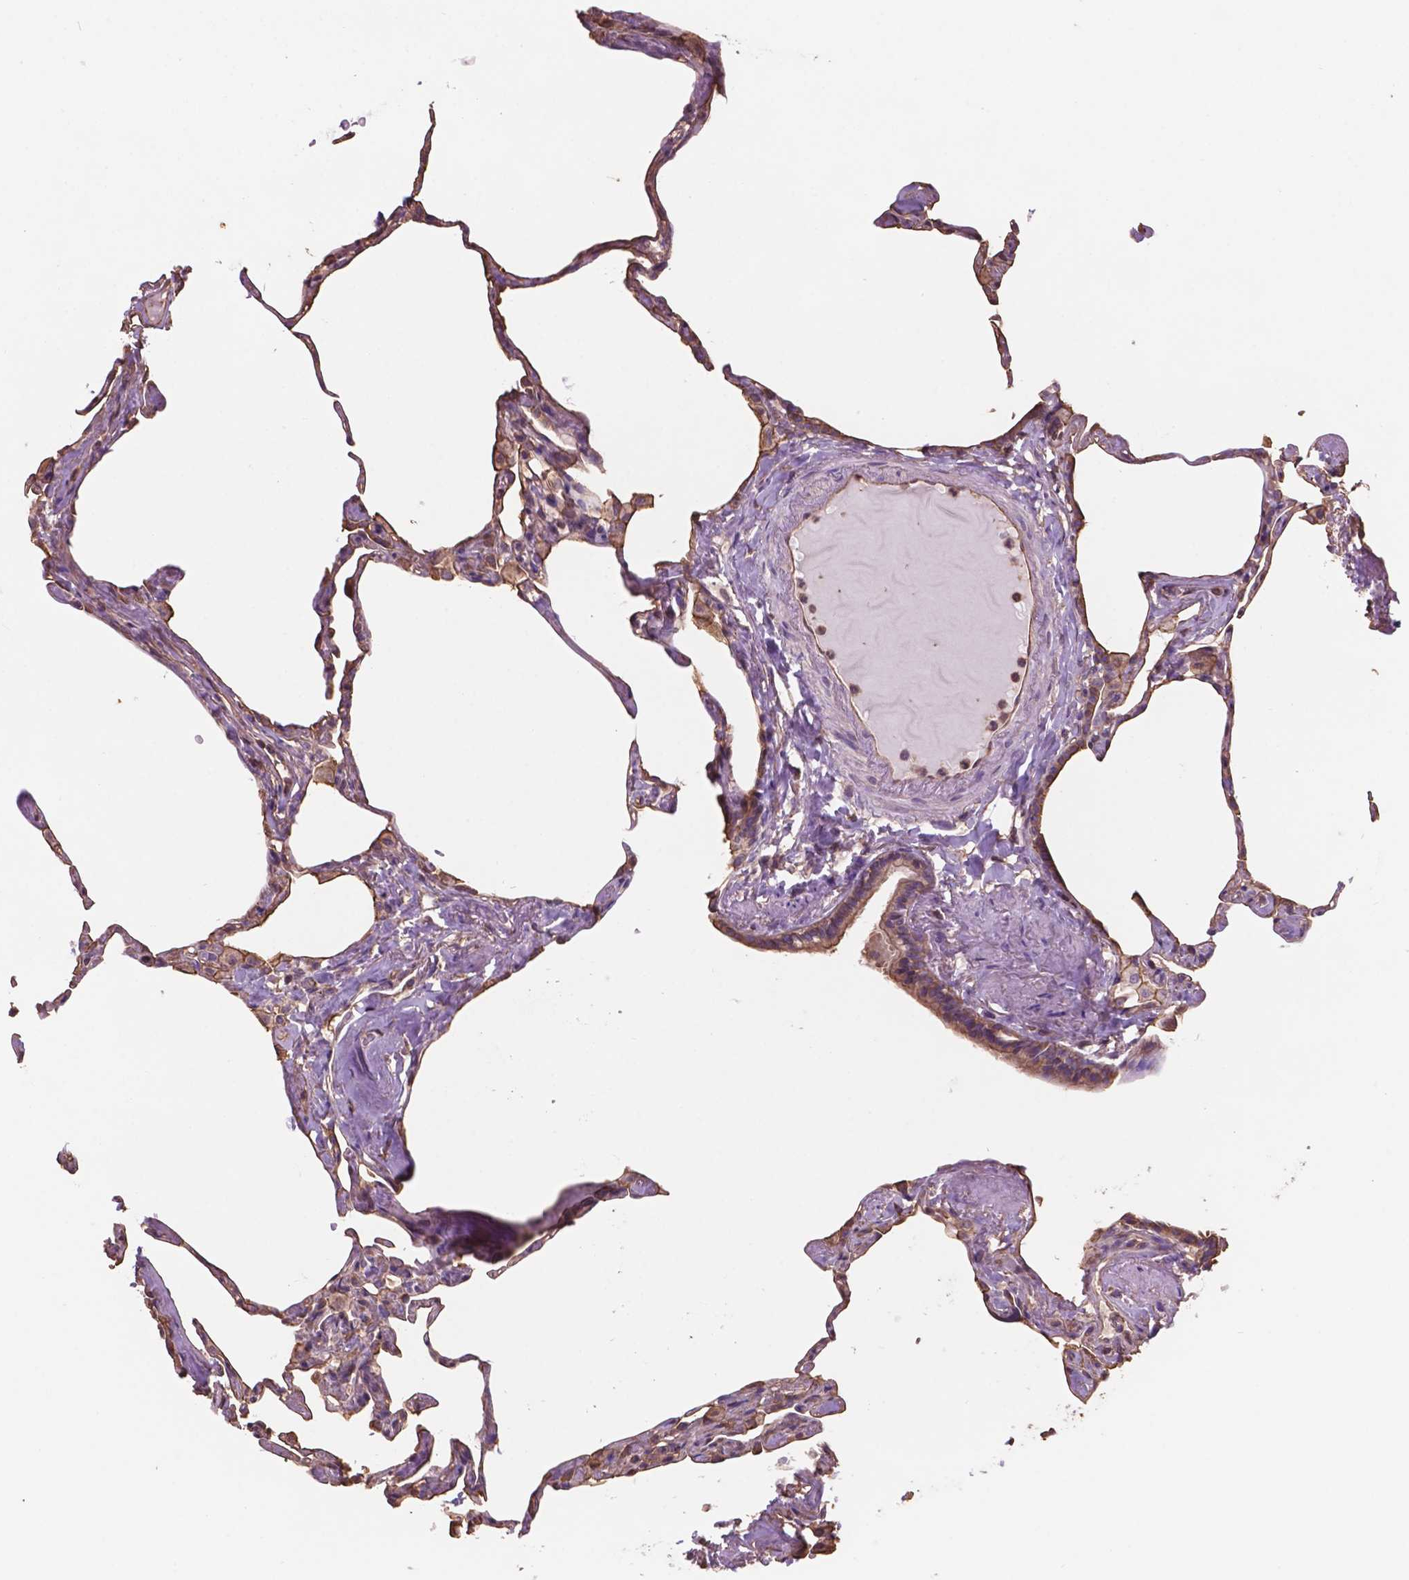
{"staining": {"intensity": "moderate", "quantity": ">75%", "location": "cytoplasmic/membranous"}, "tissue": "lung", "cell_type": "Alveolar cells", "image_type": "normal", "snomed": [{"axis": "morphology", "description": "Normal tissue, NOS"}, {"axis": "topography", "description": "Lung"}], "caption": "Benign lung exhibits moderate cytoplasmic/membranous staining in approximately >75% of alveolar cells, visualized by immunohistochemistry.", "gene": "NIPA2", "patient": {"sex": "male", "age": 65}}